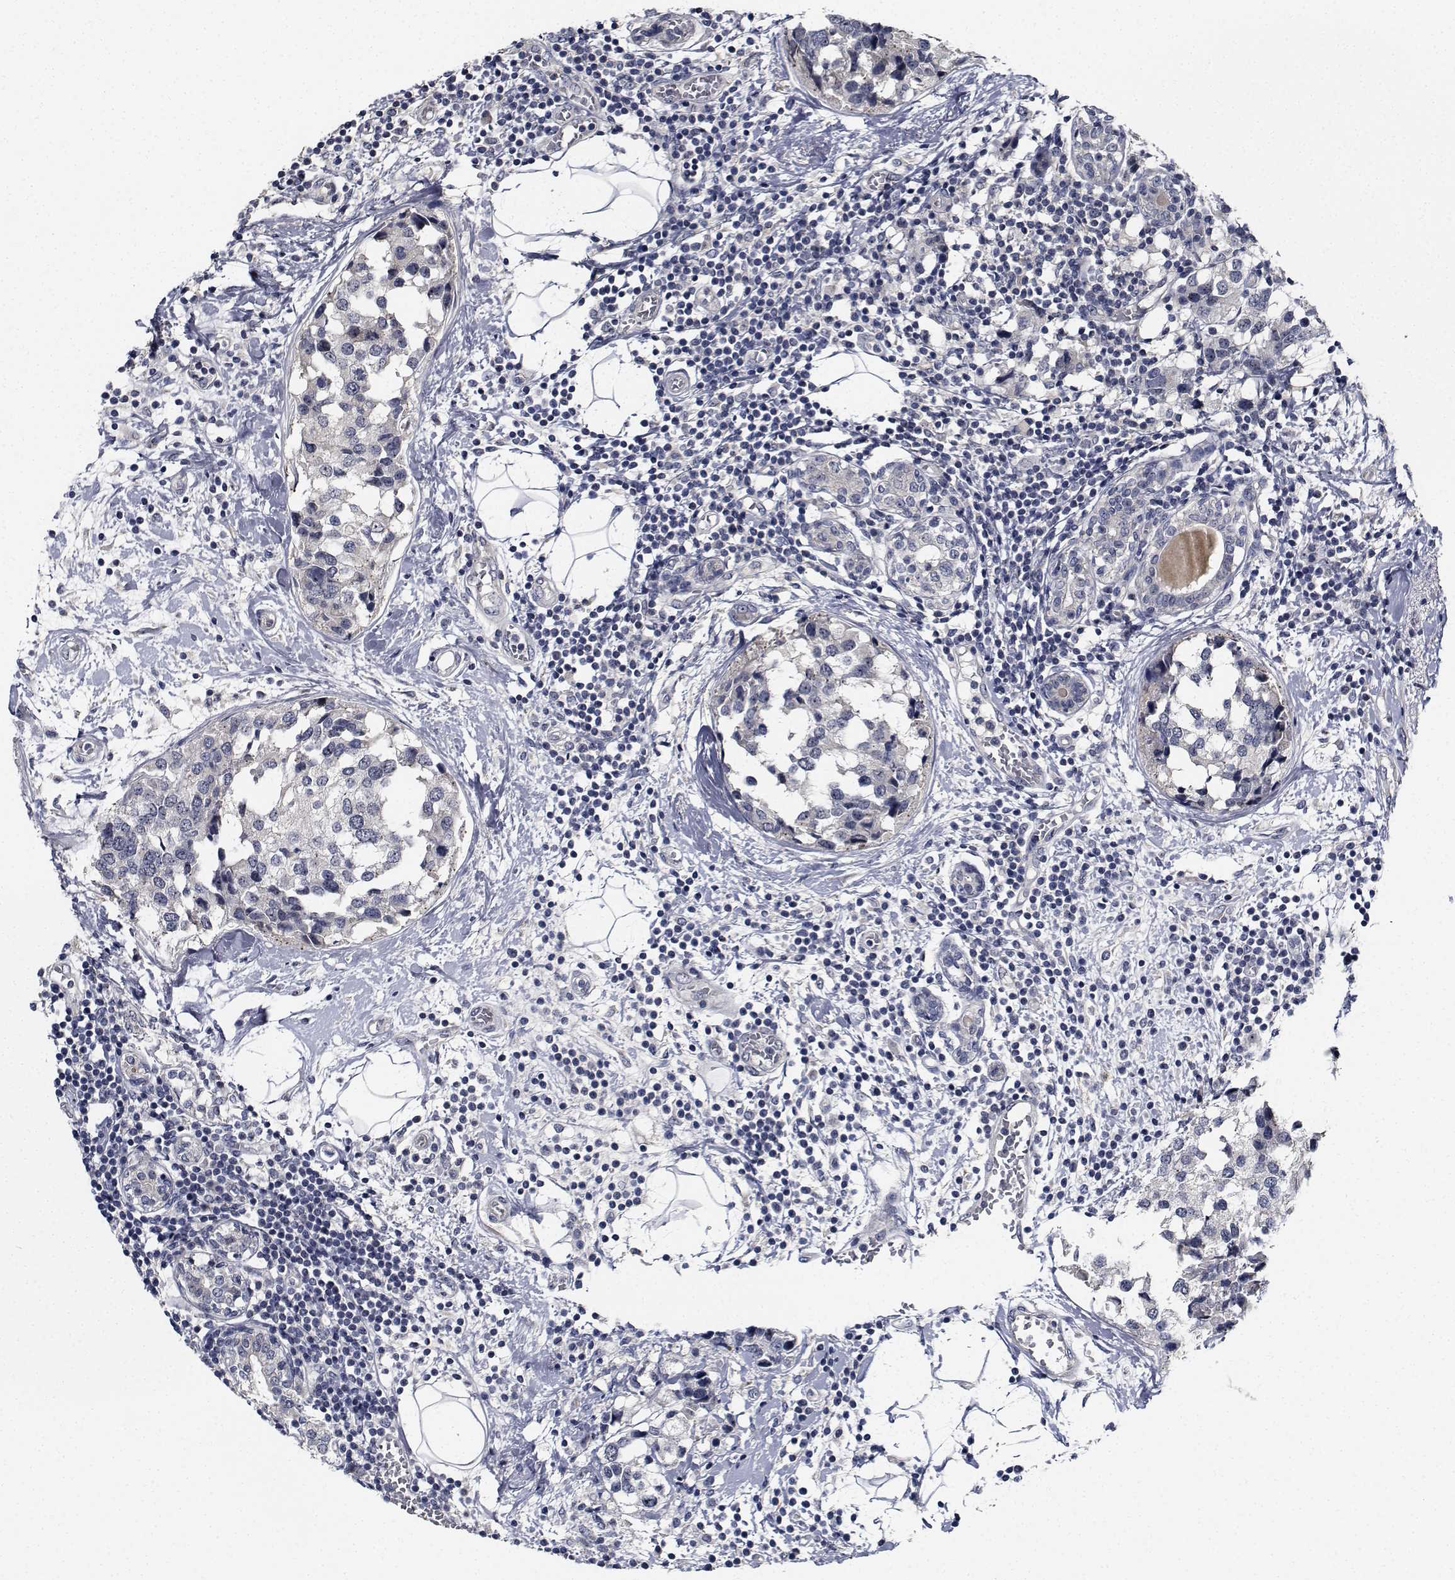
{"staining": {"intensity": "negative", "quantity": "none", "location": "none"}, "tissue": "breast cancer", "cell_type": "Tumor cells", "image_type": "cancer", "snomed": [{"axis": "morphology", "description": "Lobular carcinoma"}, {"axis": "topography", "description": "Breast"}], "caption": "High power microscopy micrograph of an immunohistochemistry (IHC) histopathology image of breast cancer, revealing no significant positivity in tumor cells.", "gene": "NVL", "patient": {"sex": "female", "age": 59}}